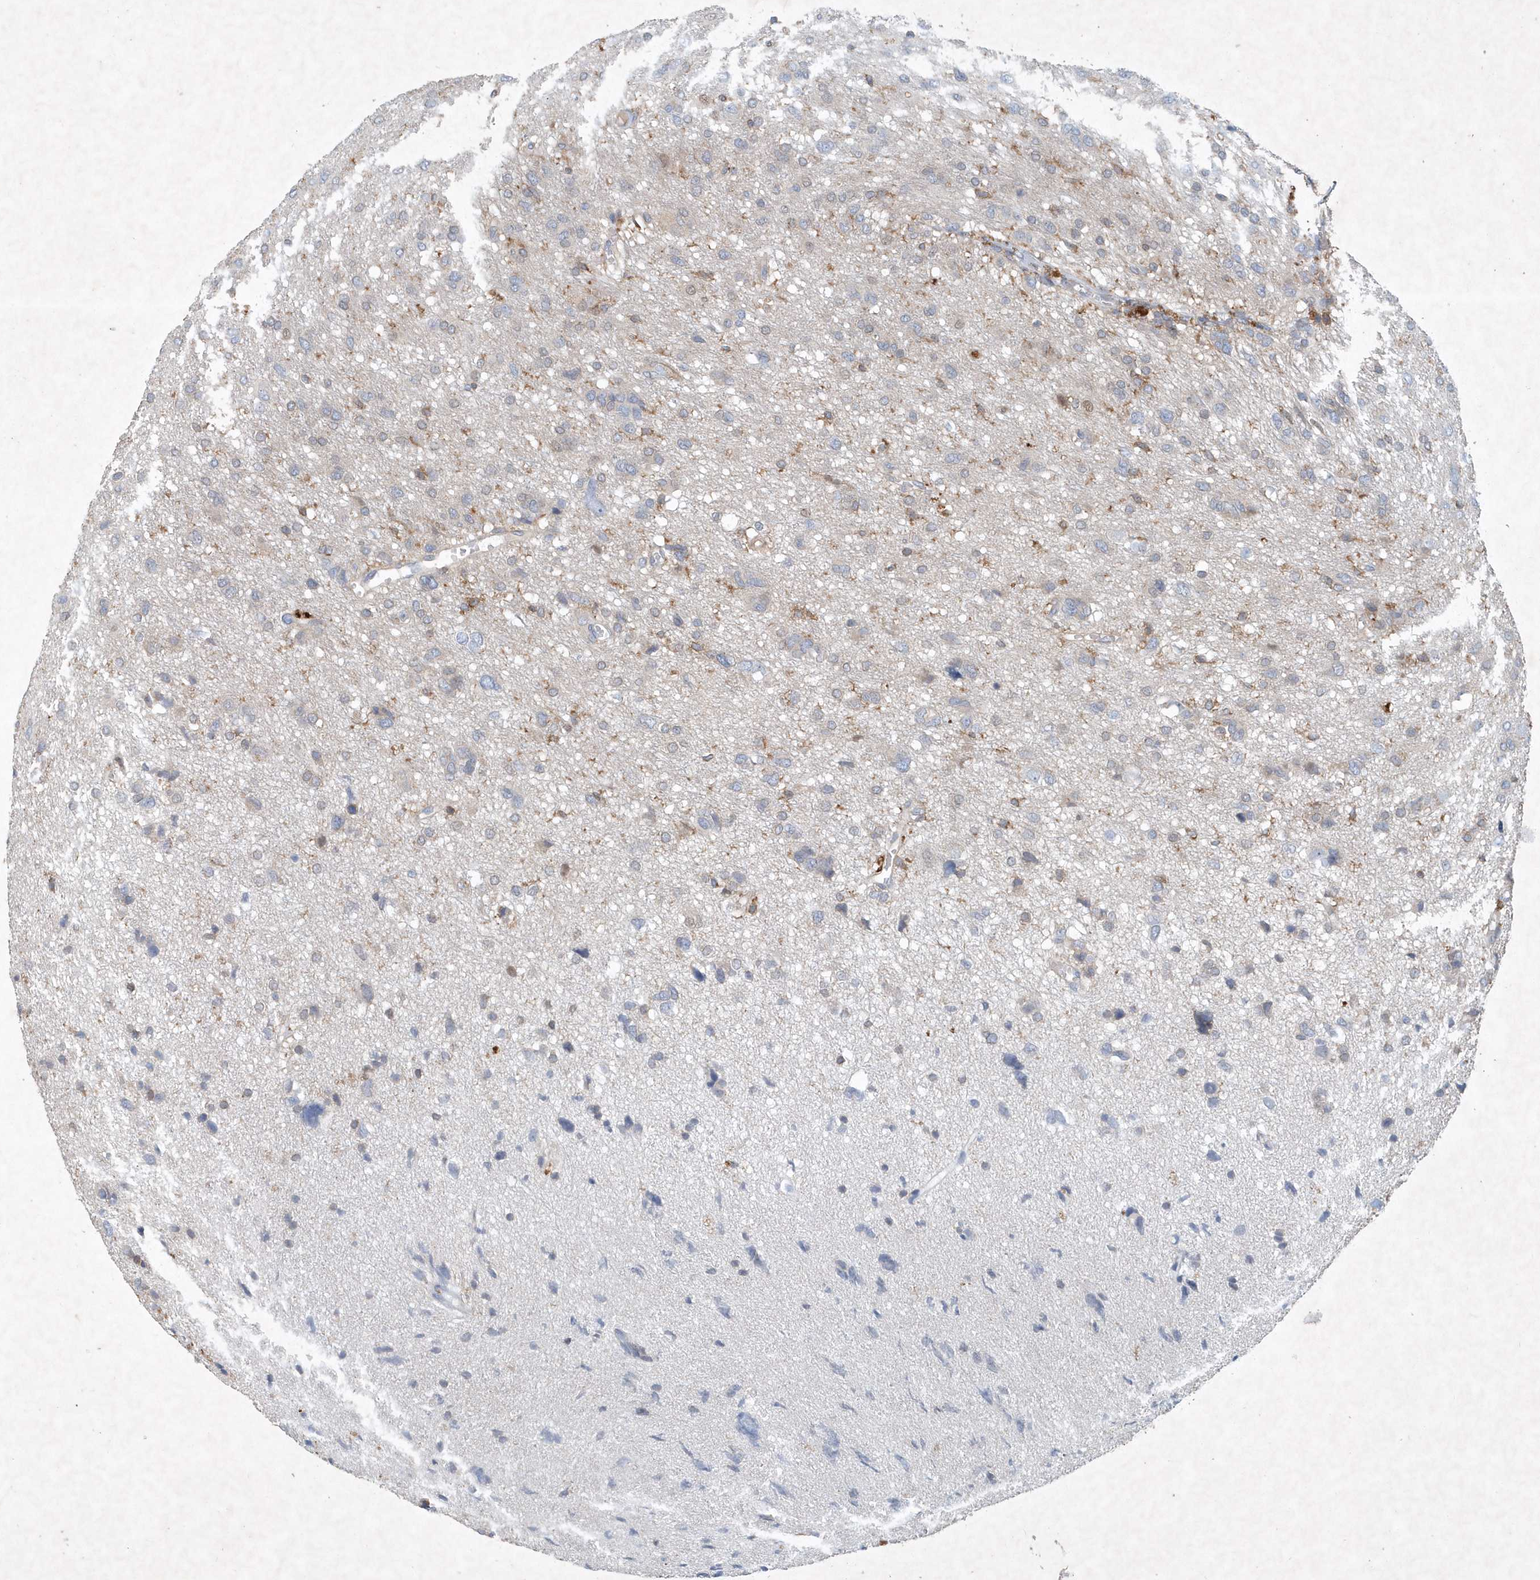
{"staining": {"intensity": "negative", "quantity": "none", "location": "none"}, "tissue": "glioma", "cell_type": "Tumor cells", "image_type": "cancer", "snomed": [{"axis": "morphology", "description": "Glioma, malignant, High grade"}, {"axis": "topography", "description": "Brain"}], "caption": "Glioma was stained to show a protein in brown. There is no significant expression in tumor cells. (DAB (3,3'-diaminobenzidine) IHC visualized using brightfield microscopy, high magnification).", "gene": "P2RY10", "patient": {"sex": "female", "age": 59}}